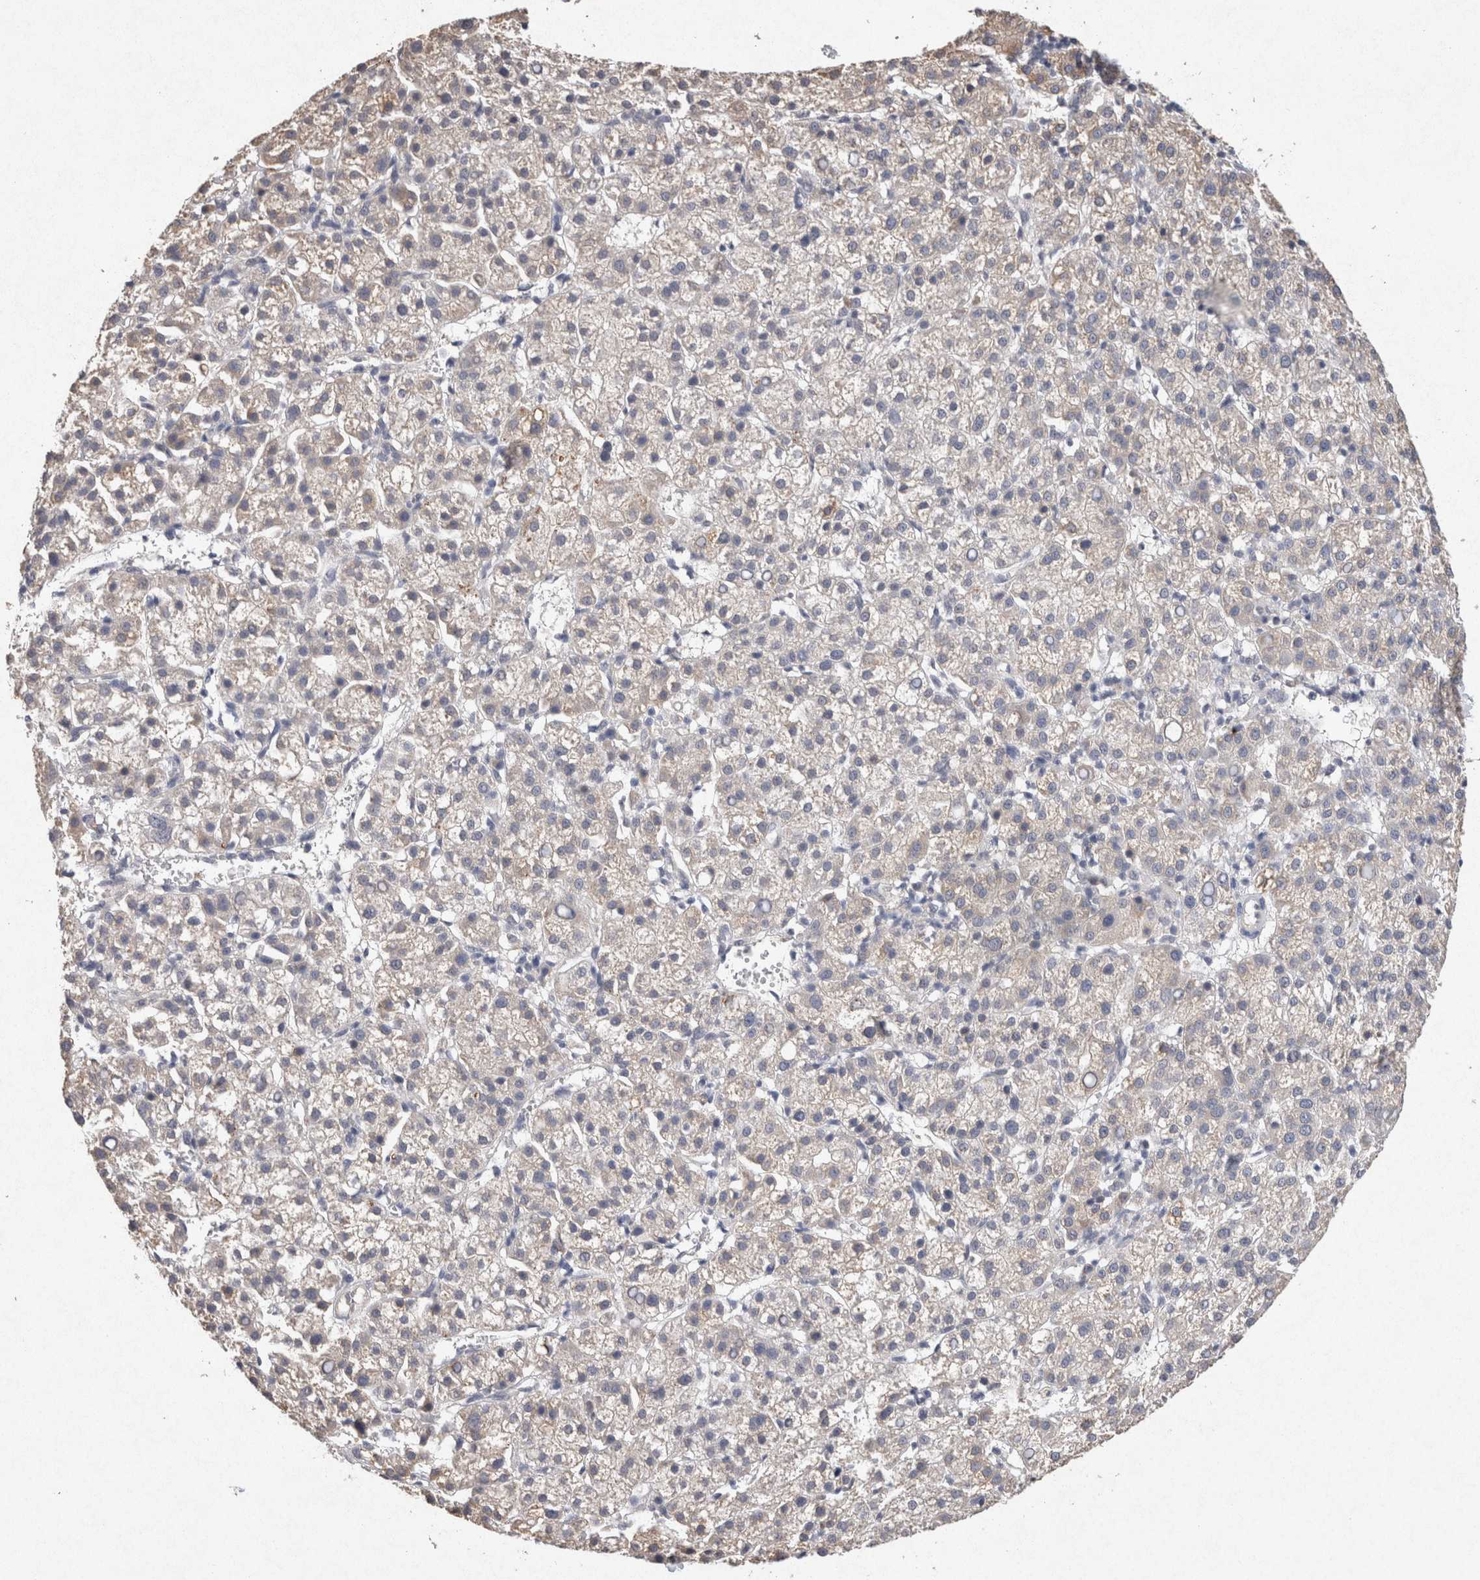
{"staining": {"intensity": "negative", "quantity": "none", "location": "none"}, "tissue": "liver cancer", "cell_type": "Tumor cells", "image_type": "cancer", "snomed": [{"axis": "morphology", "description": "Carcinoma, Hepatocellular, NOS"}, {"axis": "topography", "description": "Liver"}], "caption": "High magnification brightfield microscopy of liver cancer stained with DAB (3,3'-diaminobenzidine) (brown) and counterstained with hematoxylin (blue): tumor cells show no significant positivity.", "gene": "FABP7", "patient": {"sex": "female", "age": 58}}